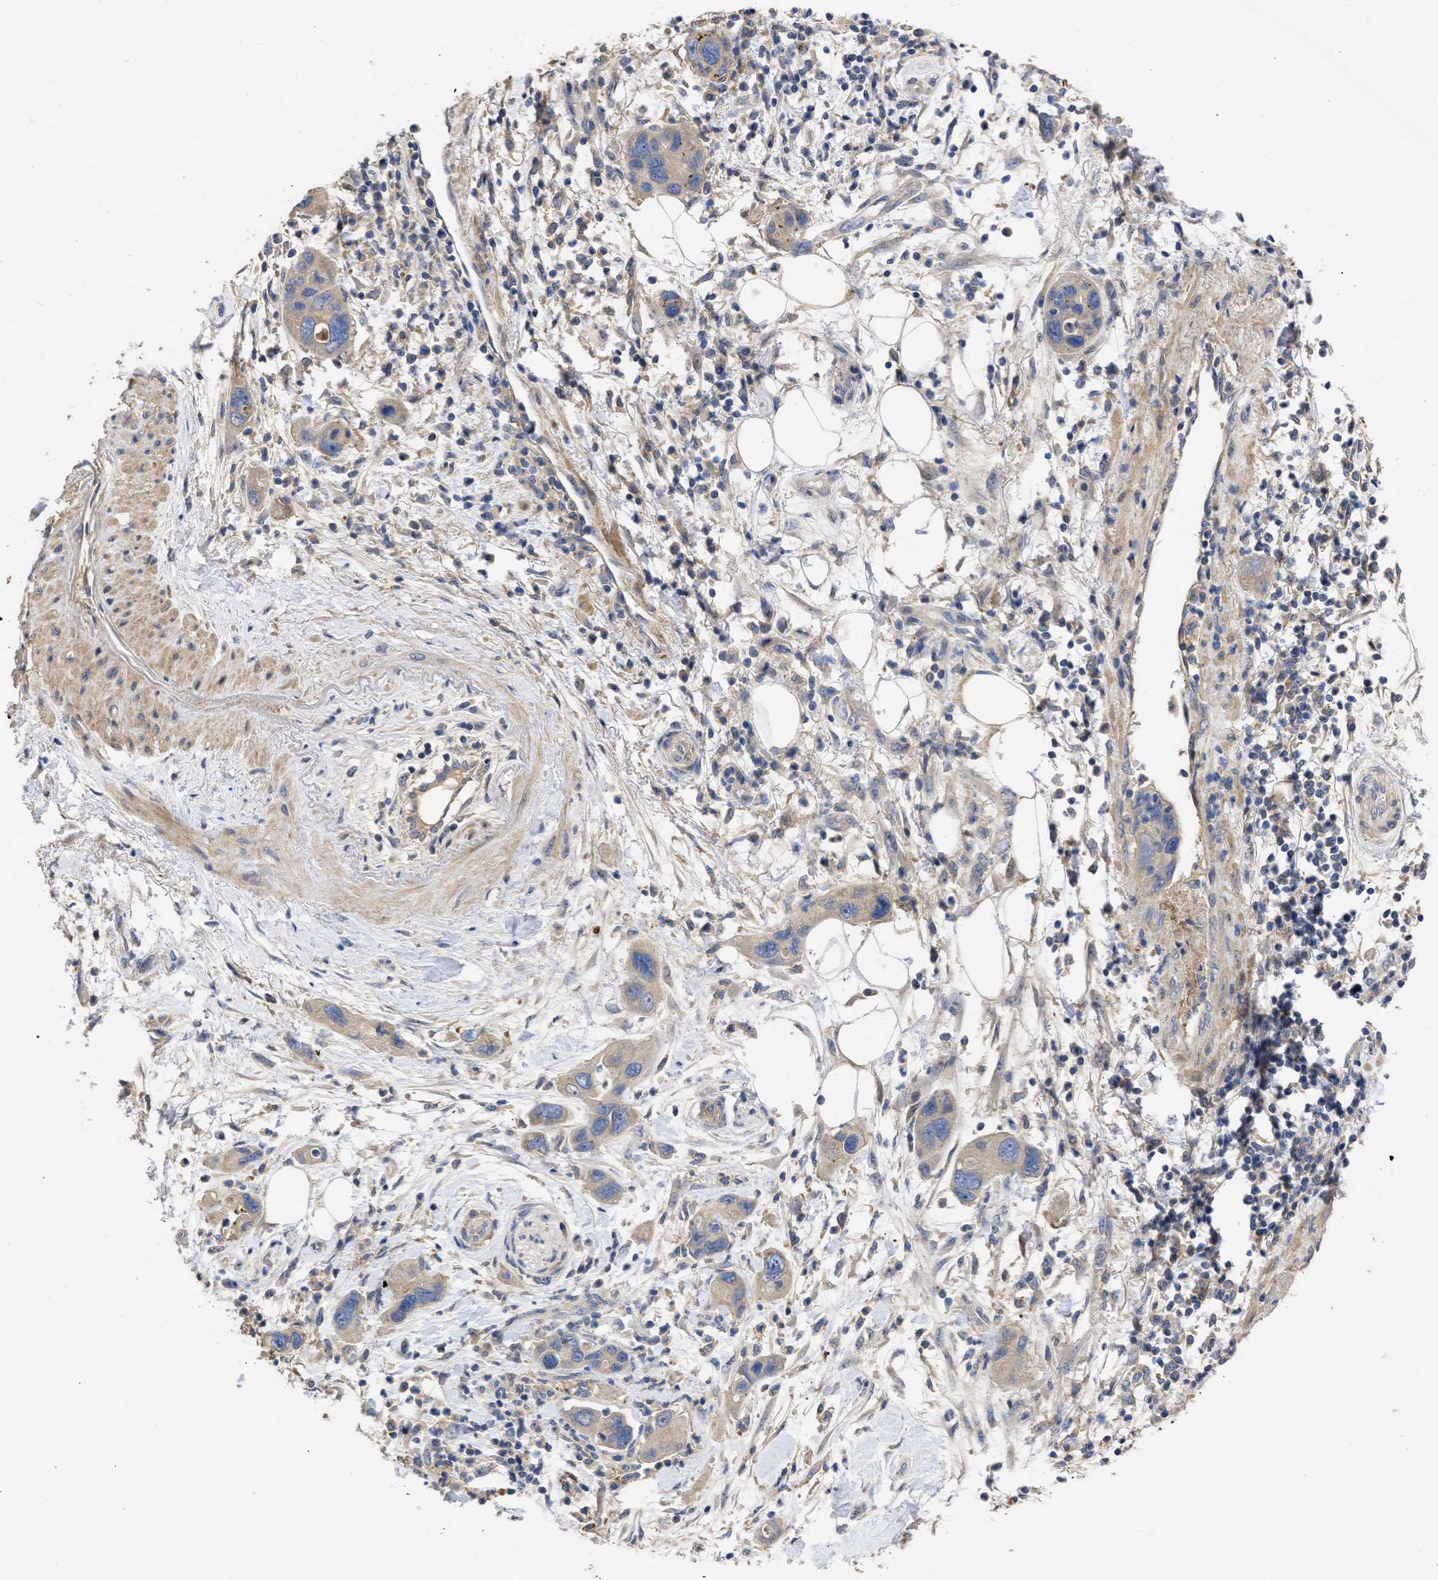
{"staining": {"intensity": "negative", "quantity": "none", "location": "none"}, "tissue": "pancreatic cancer", "cell_type": "Tumor cells", "image_type": "cancer", "snomed": [{"axis": "morphology", "description": "Normal tissue, NOS"}, {"axis": "morphology", "description": "Adenocarcinoma, NOS"}, {"axis": "topography", "description": "Pancreas"}], "caption": "The photomicrograph exhibits no significant positivity in tumor cells of adenocarcinoma (pancreatic). Brightfield microscopy of immunohistochemistry (IHC) stained with DAB (3,3'-diaminobenzidine) (brown) and hematoxylin (blue), captured at high magnification.", "gene": "ARHGEF4", "patient": {"sex": "female", "age": 71}}